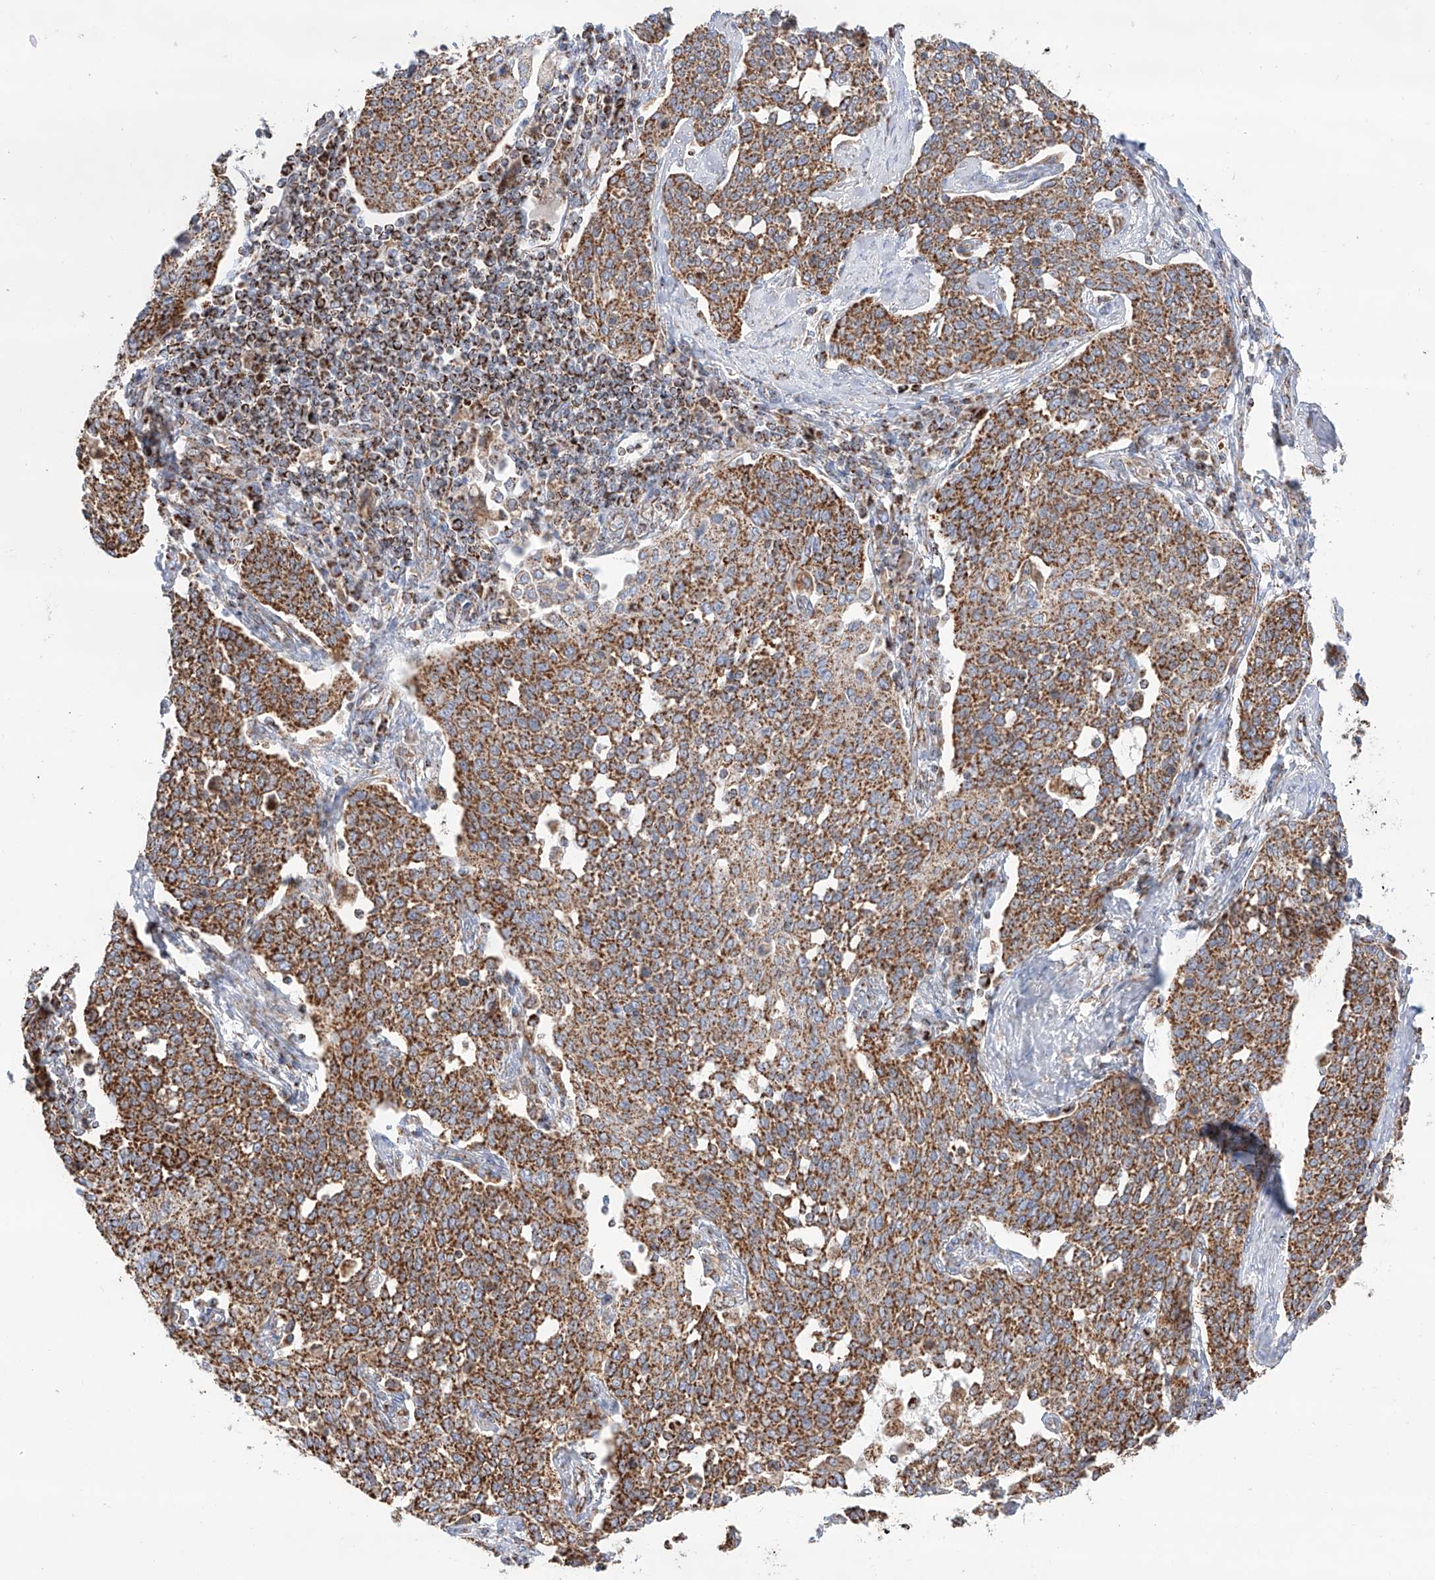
{"staining": {"intensity": "moderate", "quantity": ">75%", "location": "cytoplasmic/membranous"}, "tissue": "cervical cancer", "cell_type": "Tumor cells", "image_type": "cancer", "snomed": [{"axis": "morphology", "description": "Squamous cell carcinoma, NOS"}, {"axis": "topography", "description": "Cervix"}], "caption": "Cervical cancer tissue demonstrates moderate cytoplasmic/membranous staining in approximately >75% of tumor cells, visualized by immunohistochemistry. Using DAB (brown) and hematoxylin (blue) stains, captured at high magnification using brightfield microscopy.", "gene": "TTC27", "patient": {"sex": "female", "age": 34}}